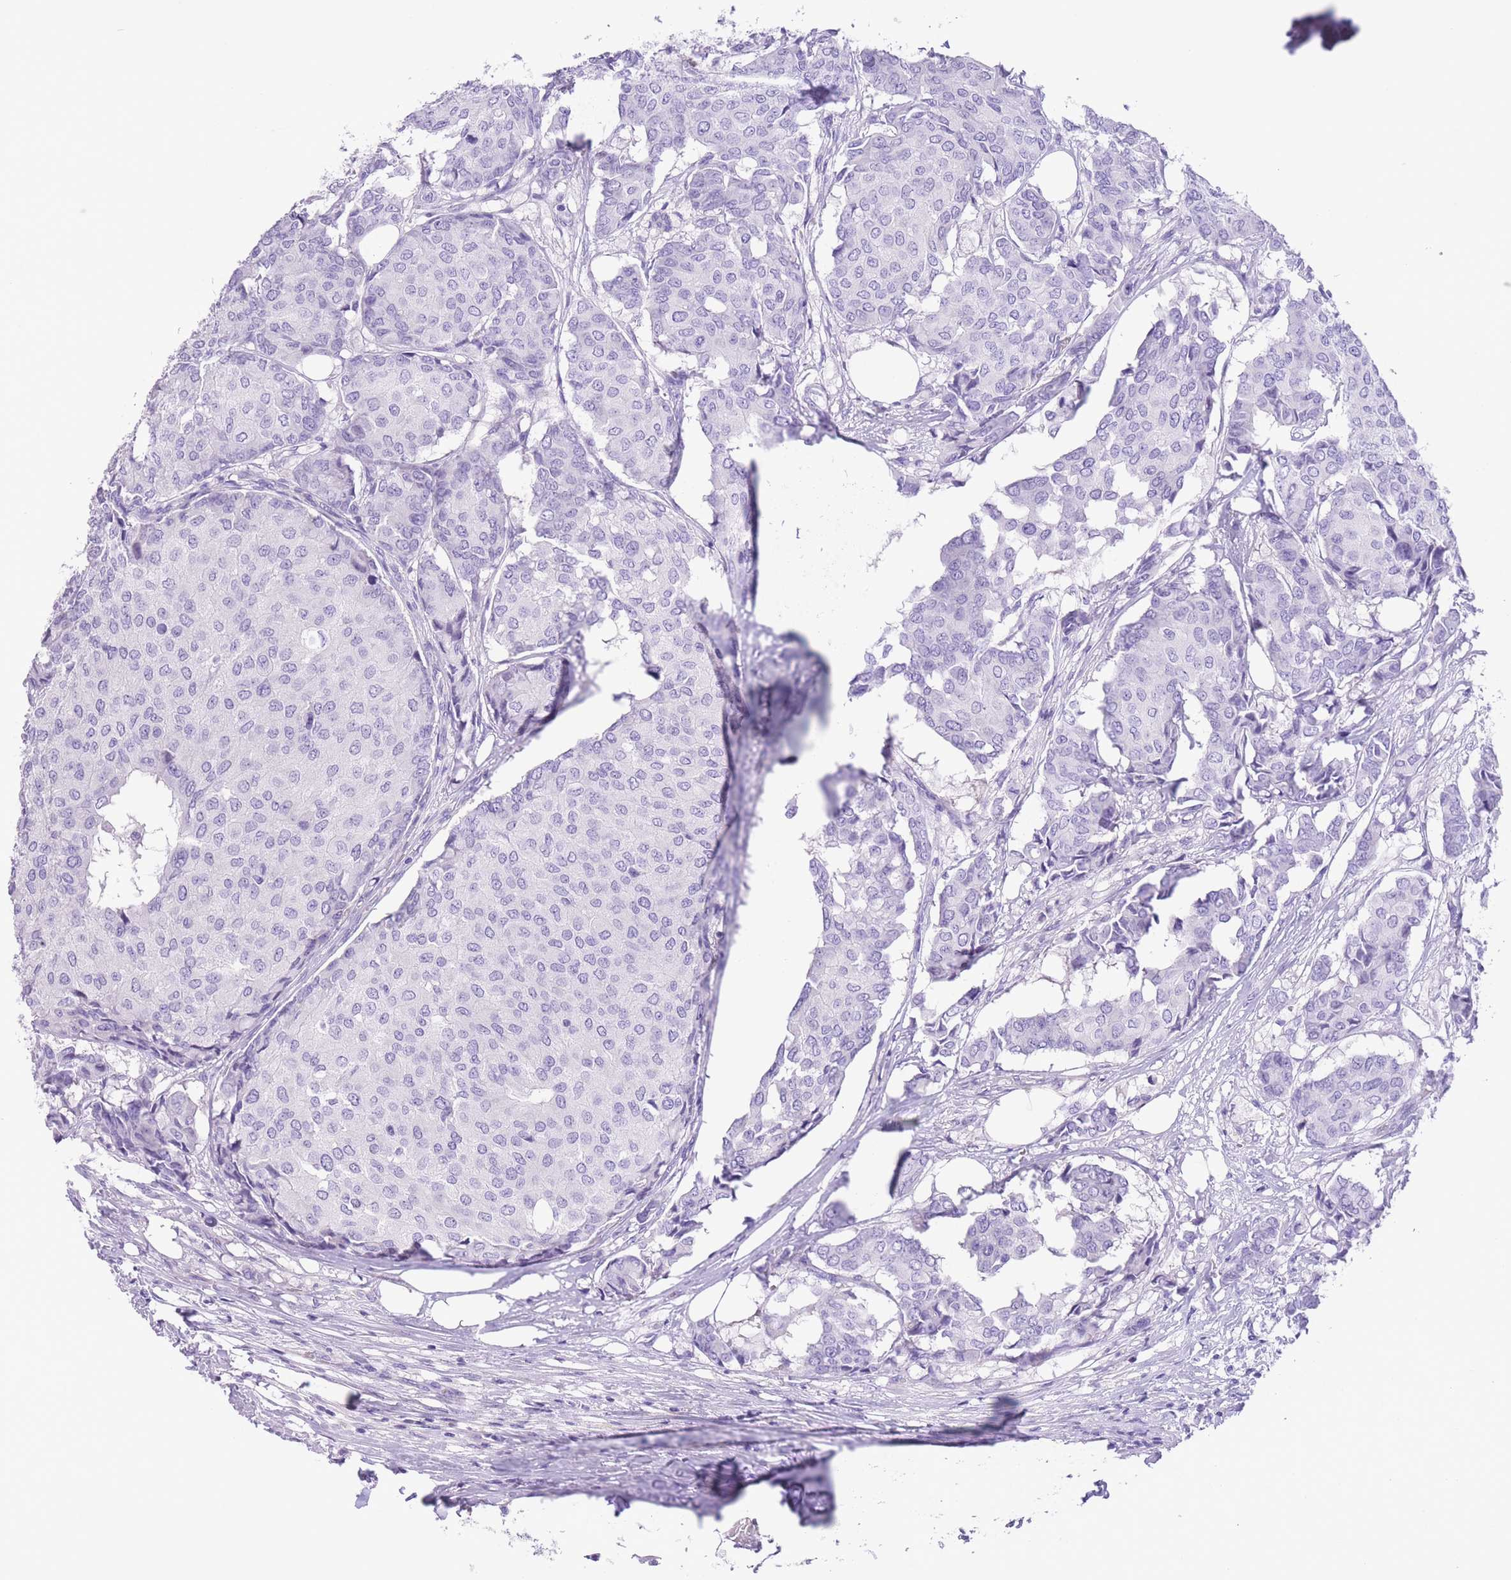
{"staining": {"intensity": "negative", "quantity": "none", "location": "none"}, "tissue": "breast cancer", "cell_type": "Tumor cells", "image_type": "cancer", "snomed": [{"axis": "morphology", "description": "Duct carcinoma"}, {"axis": "topography", "description": "Breast"}], "caption": "IHC image of neoplastic tissue: breast cancer (intraductal carcinoma) stained with DAB reveals no significant protein staining in tumor cells.", "gene": "RAI2", "patient": {"sex": "female", "age": 75}}